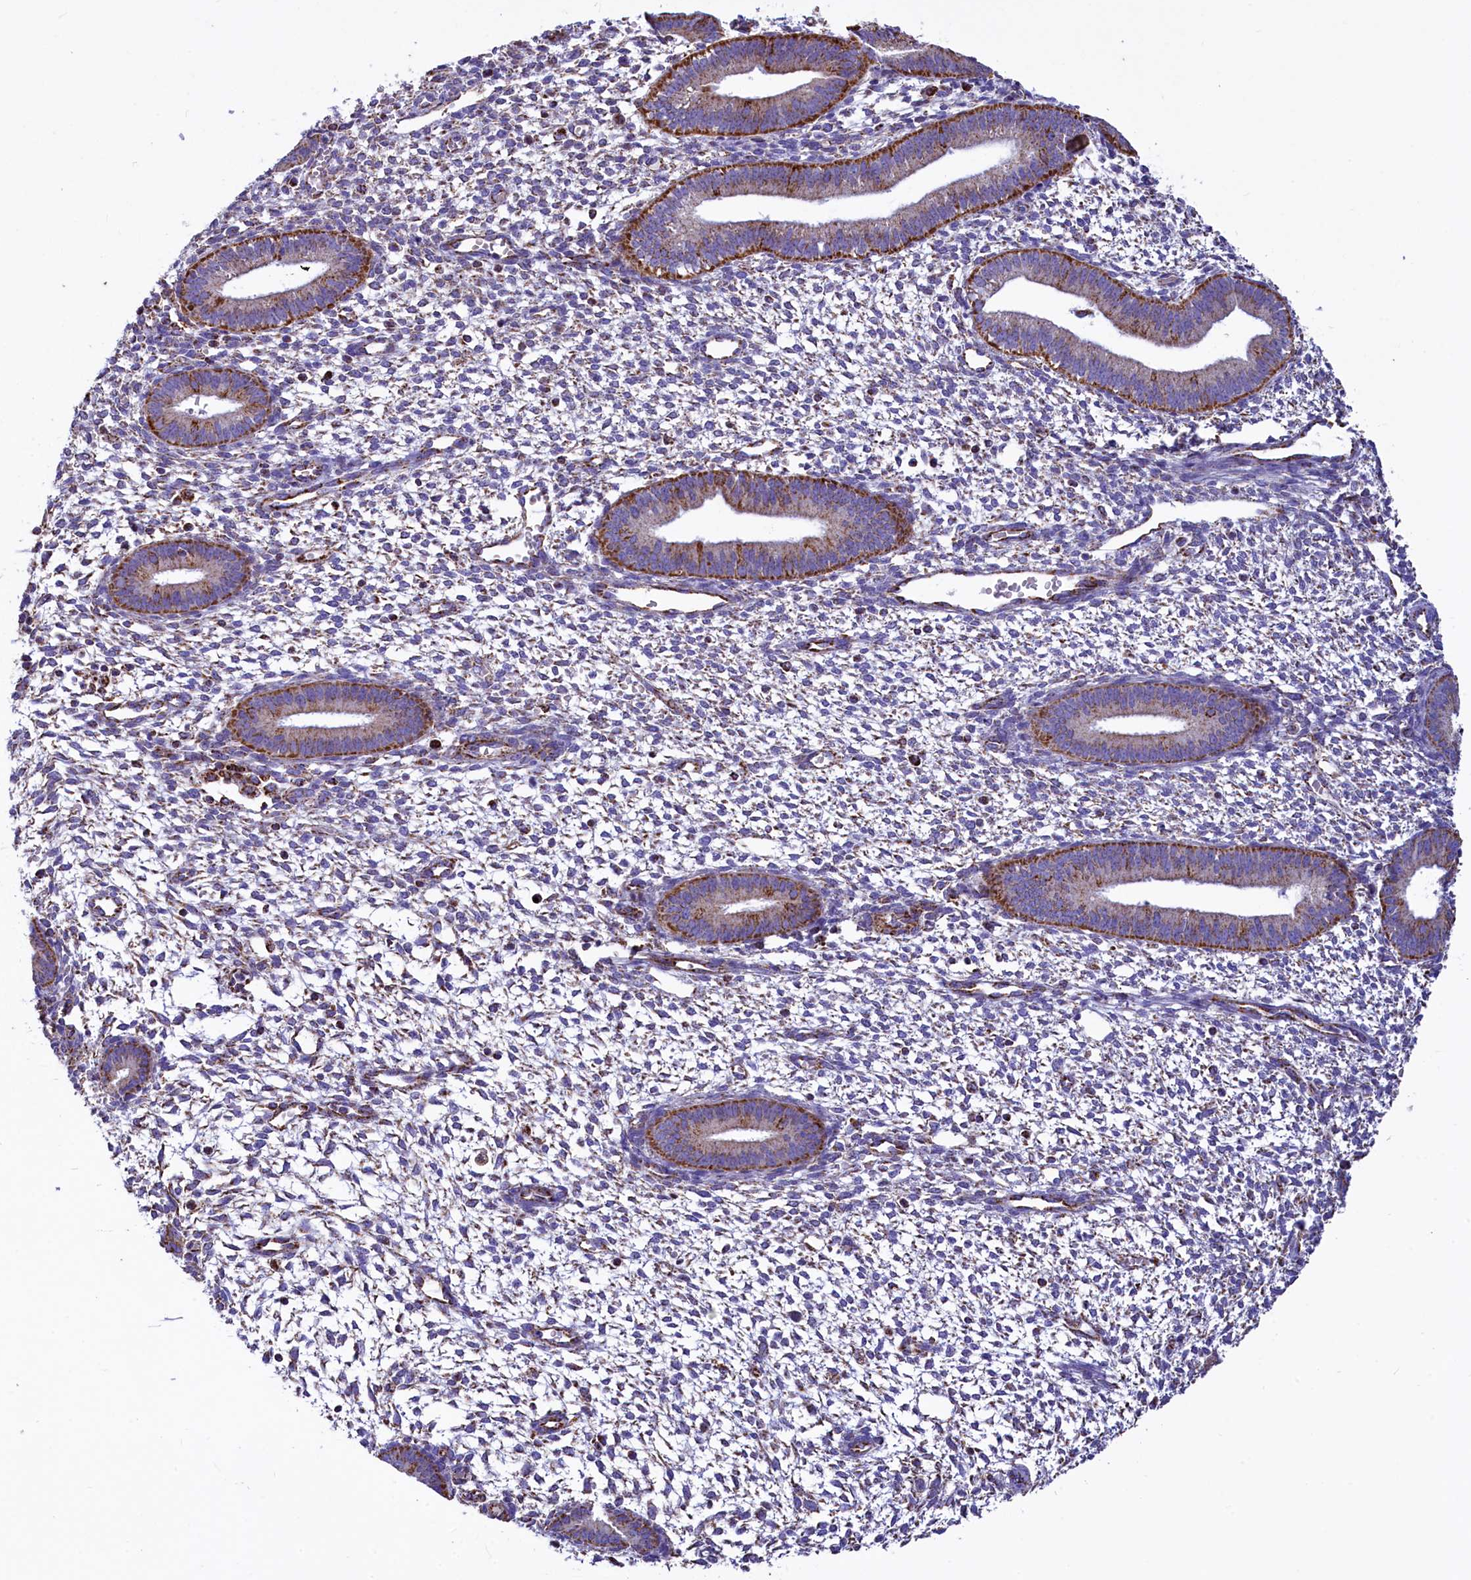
{"staining": {"intensity": "negative", "quantity": "none", "location": "none"}, "tissue": "endometrium", "cell_type": "Cells in endometrial stroma", "image_type": "normal", "snomed": [{"axis": "morphology", "description": "Normal tissue, NOS"}, {"axis": "topography", "description": "Endometrium"}], "caption": "Immunohistochemical staining of unremarkable human endometrium shows no significant expression in cells in endometrial stroma. The staining was performed using DAB (3,3'-diaminobenzidine) to visualize the protein expression in brown, while the nuclei were stained in blue with hematoxylin (Magnification: 20x).", "gene": "IDH3A", "patient": {"sex": "female", "age": 46}}